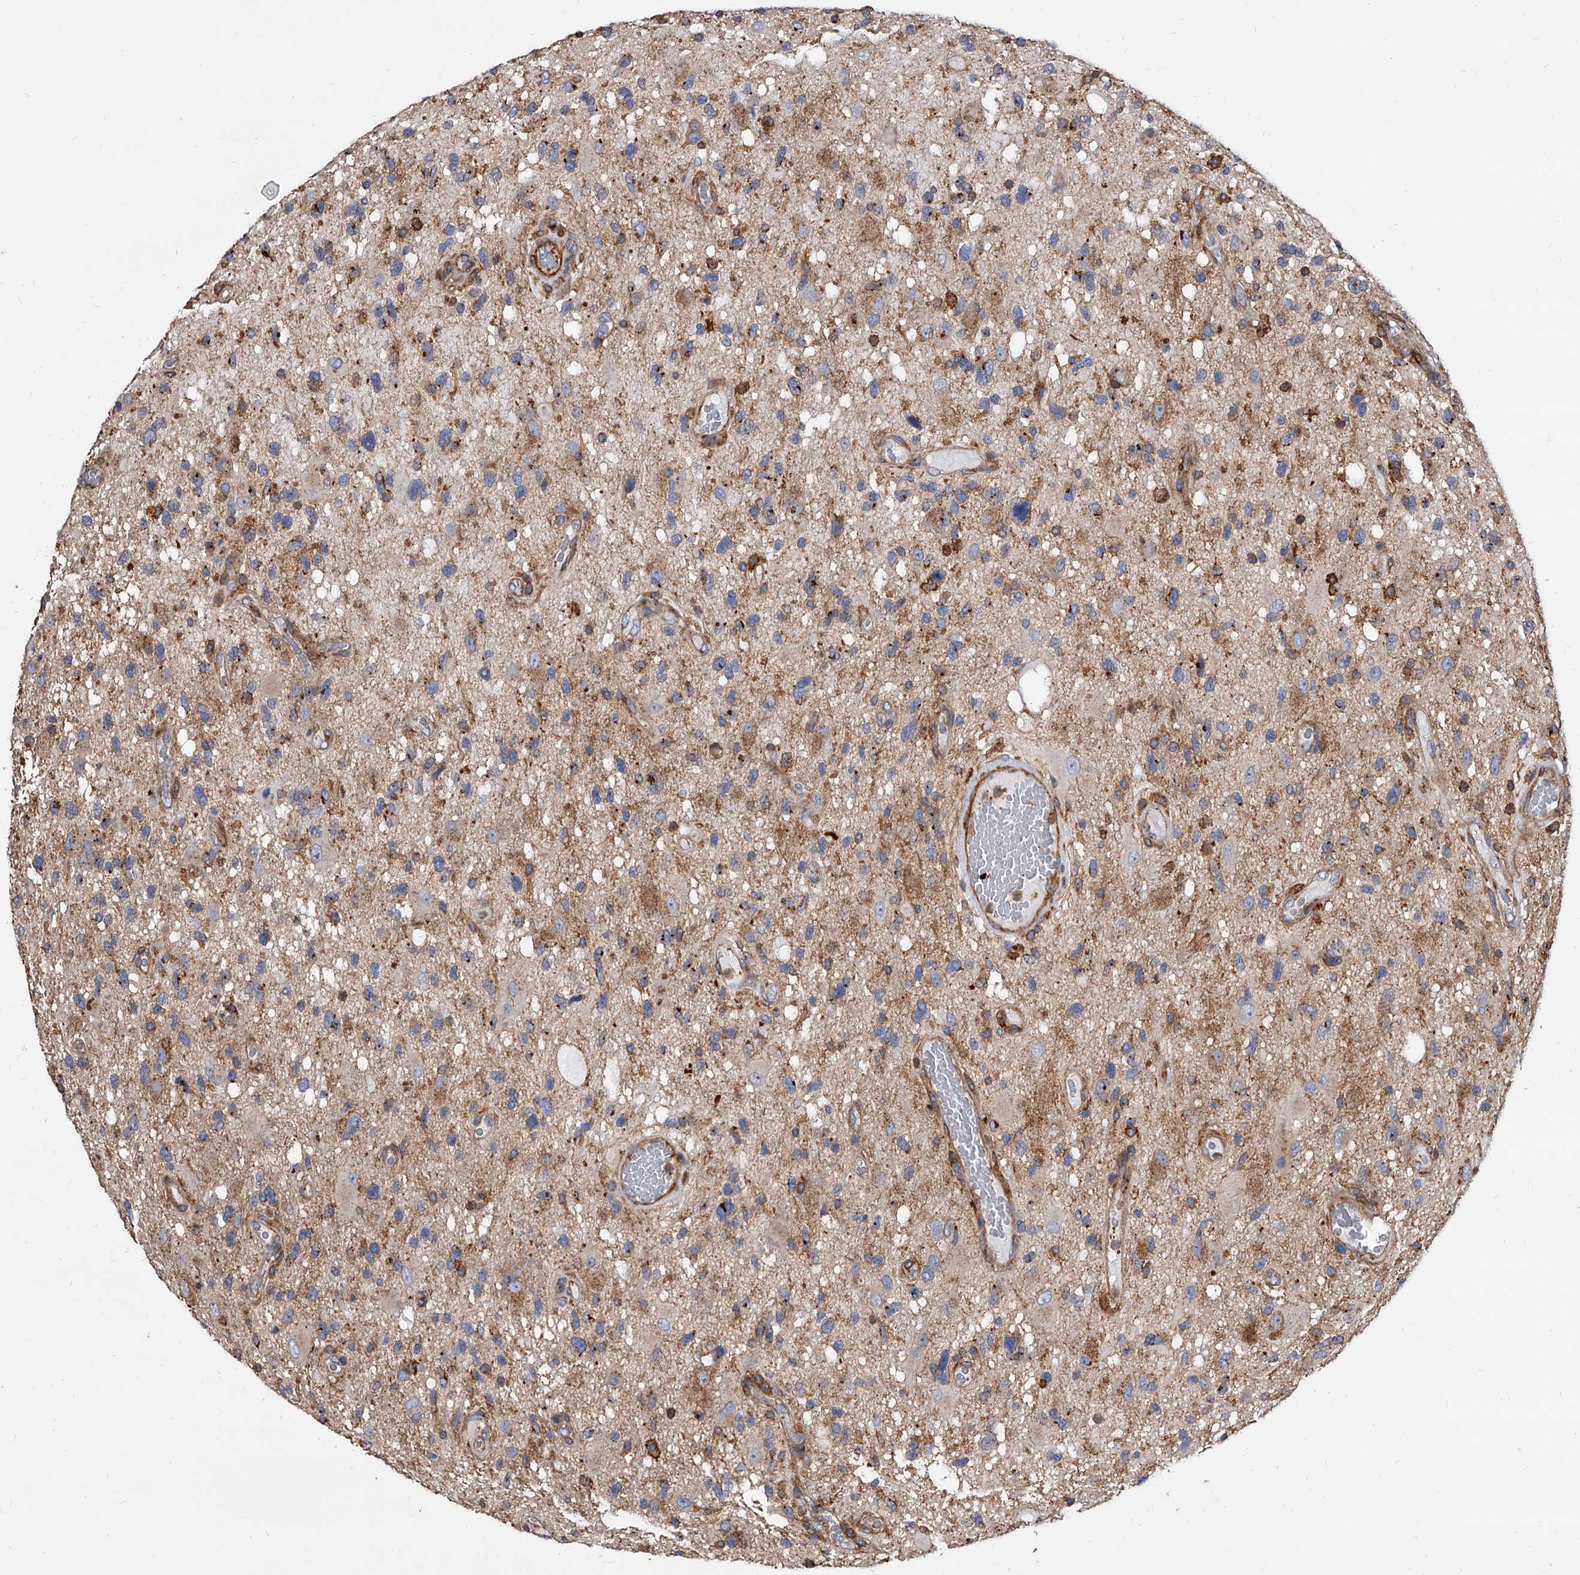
{"staining": {"intensity": "moderate", "quantity": "<25%", "location": "cytoplasmic/membranous"}, "tissue": "glioma", "cell_type": "Tumor cells", "image_type": "cancer", "snomed": [{"axis": "morphology", "description": "Glioma, malignant, High grade"}, {"axis": "topography", "description": "Brain"}], "caption": "Immunohistochemical staining of glioma shows low levels of moderate cytoplasmic/membranous protein staining in about <25% of tumor cells.", "gene": "PISD", "patient": {"sex": "male", "age": 33}}